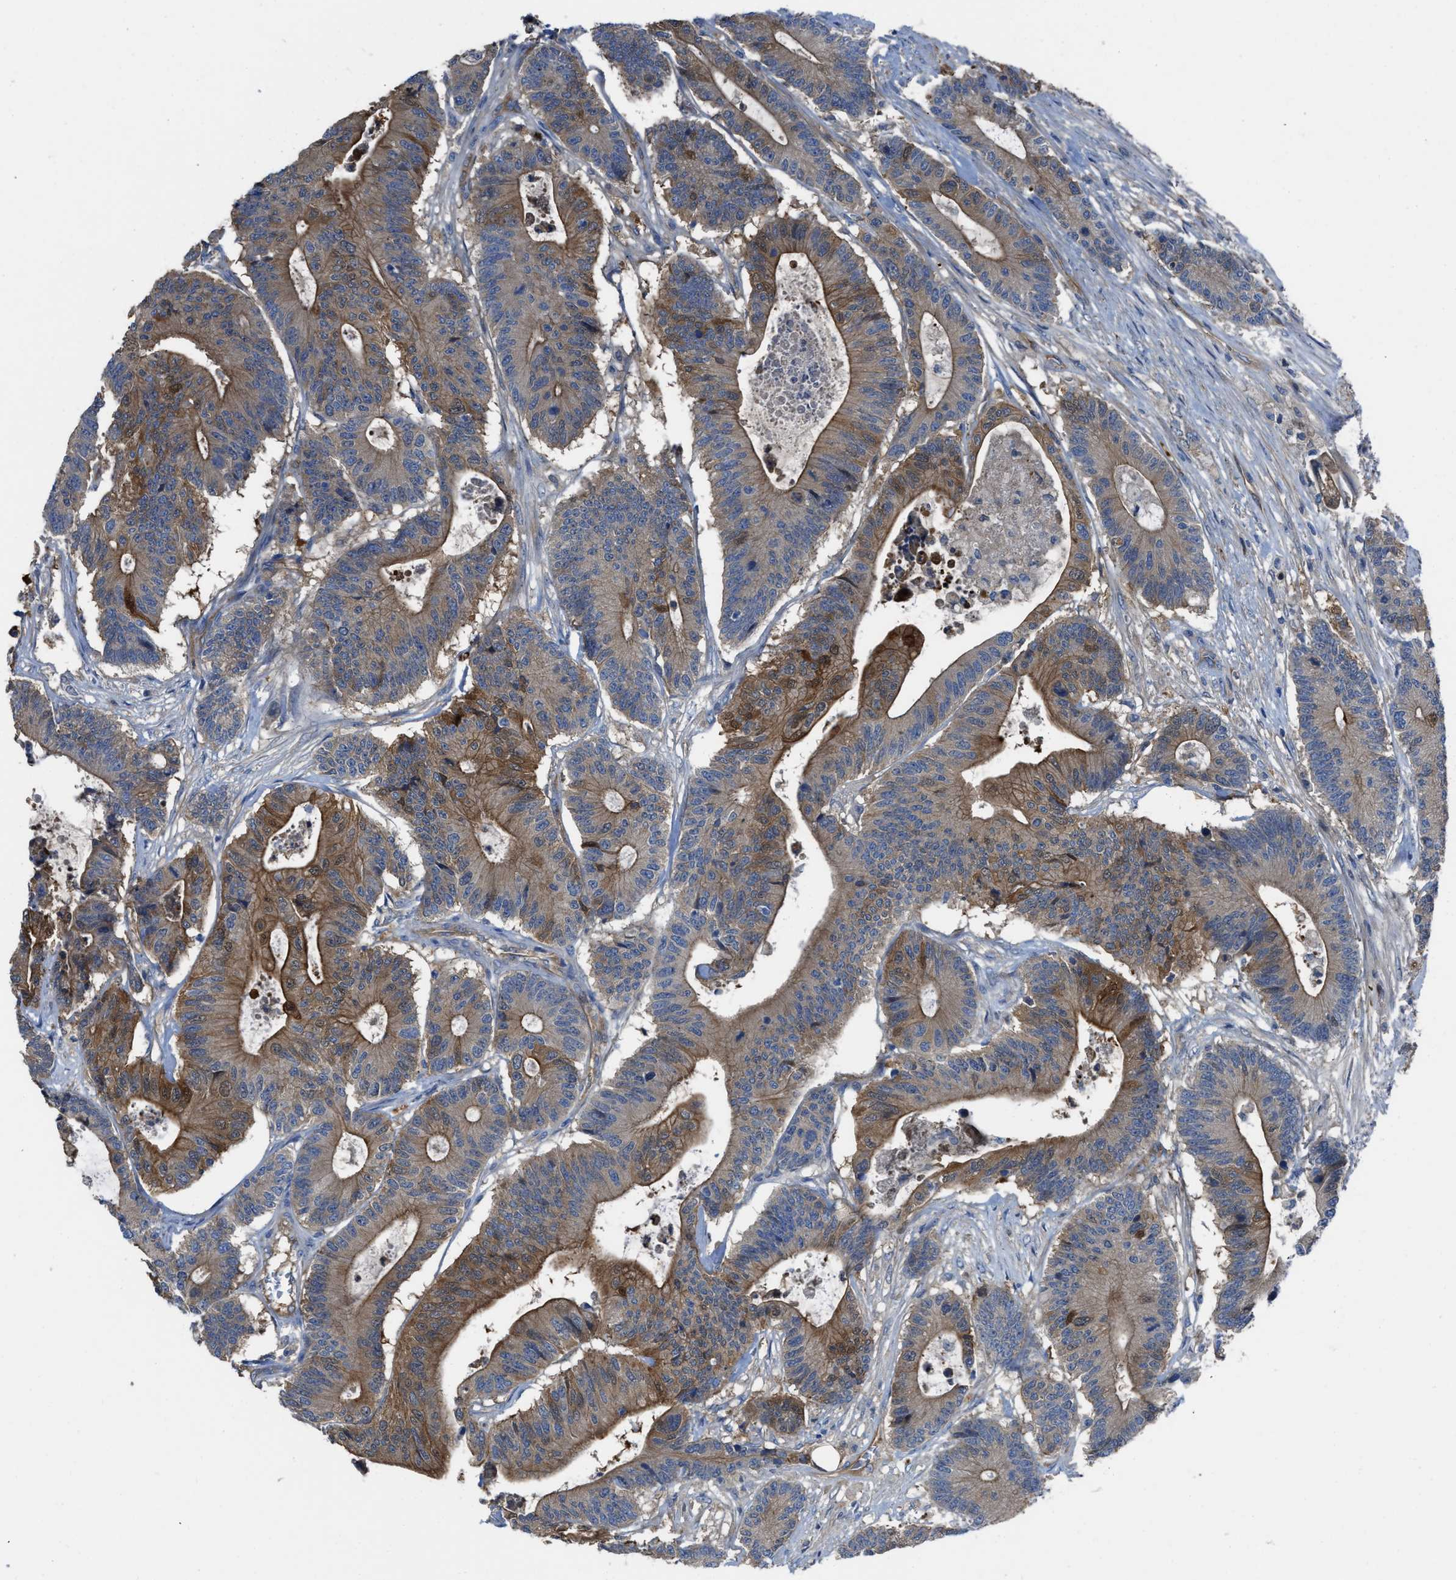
{"staining": {"intensity": "moderate", "quantity": "25%-75%", "location": "cytoplasmic/membranous"}, "tissue": "colorectal cancer", "cell_type": "Tumor cells", "image_type": "cancer", "snomed": [{"axis": "morphology", "description": "Adenocarcinoma, NOS"}, {"axis": "topography", "description": "Colon"}], "caption": "A histopathology image of human colorectal cancer stained for a protein displays moderate cytoplasmic/membranous brown staining in tumor cells.", "gene": "TRIOBP", "patient": {"sex": "female", "age": 84}}